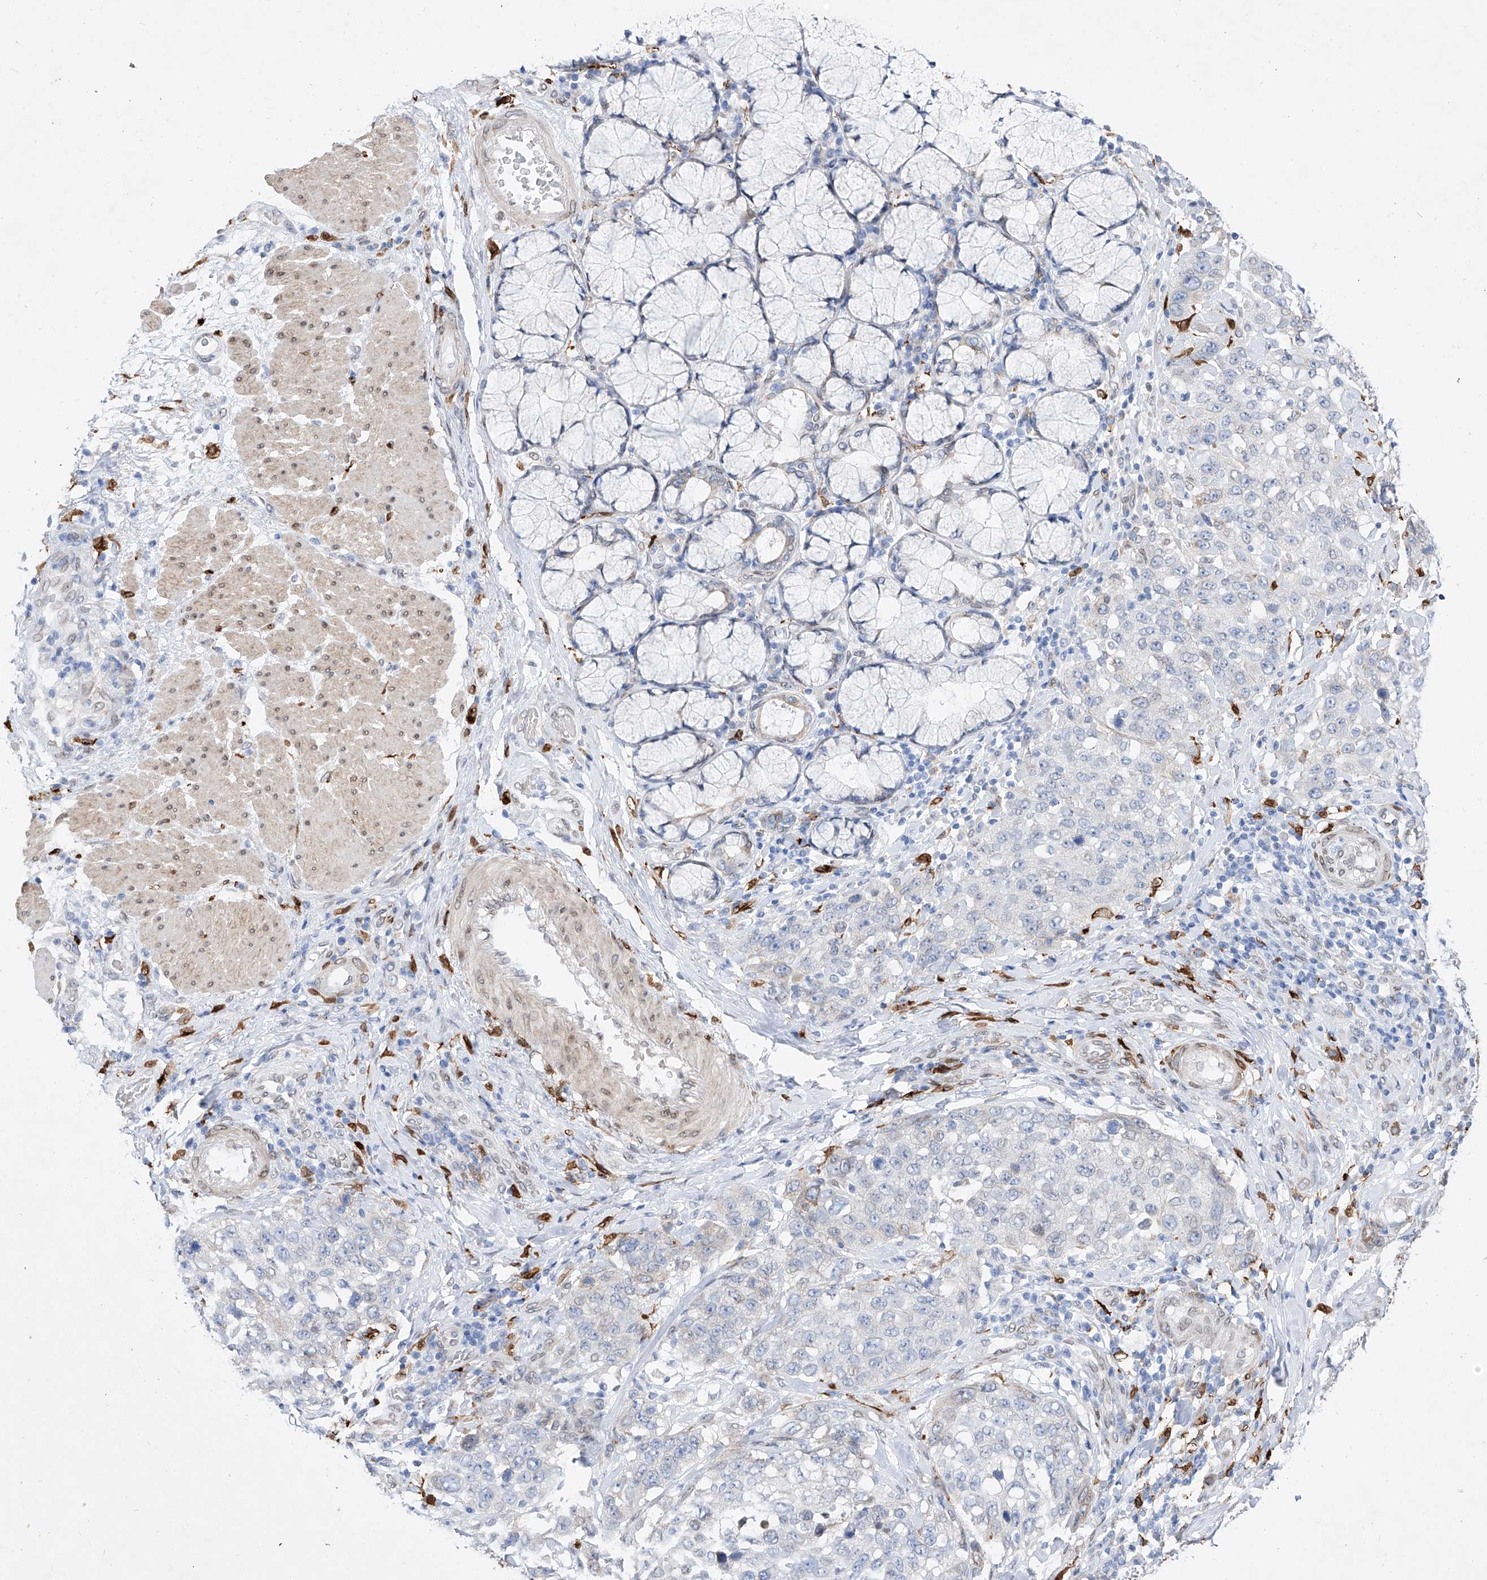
{"staining": {"intensity": "negative", "quantity": "none", "location": "none"}, "tissue": "stomach cancer", "cell_type": "Tumor cells", "image_type": "cancer", "snomed": [{"axis": "morphology", "description": "Adenocarcinoma, NOS"}, {"axis": "topography", "description": "Stomach"}], "caption": "Protein analysis of stomach cancer shows no significant staining in tumor cells.", "gene": "LCLAT1", "patient": {"sex": "male", "age": 48}}